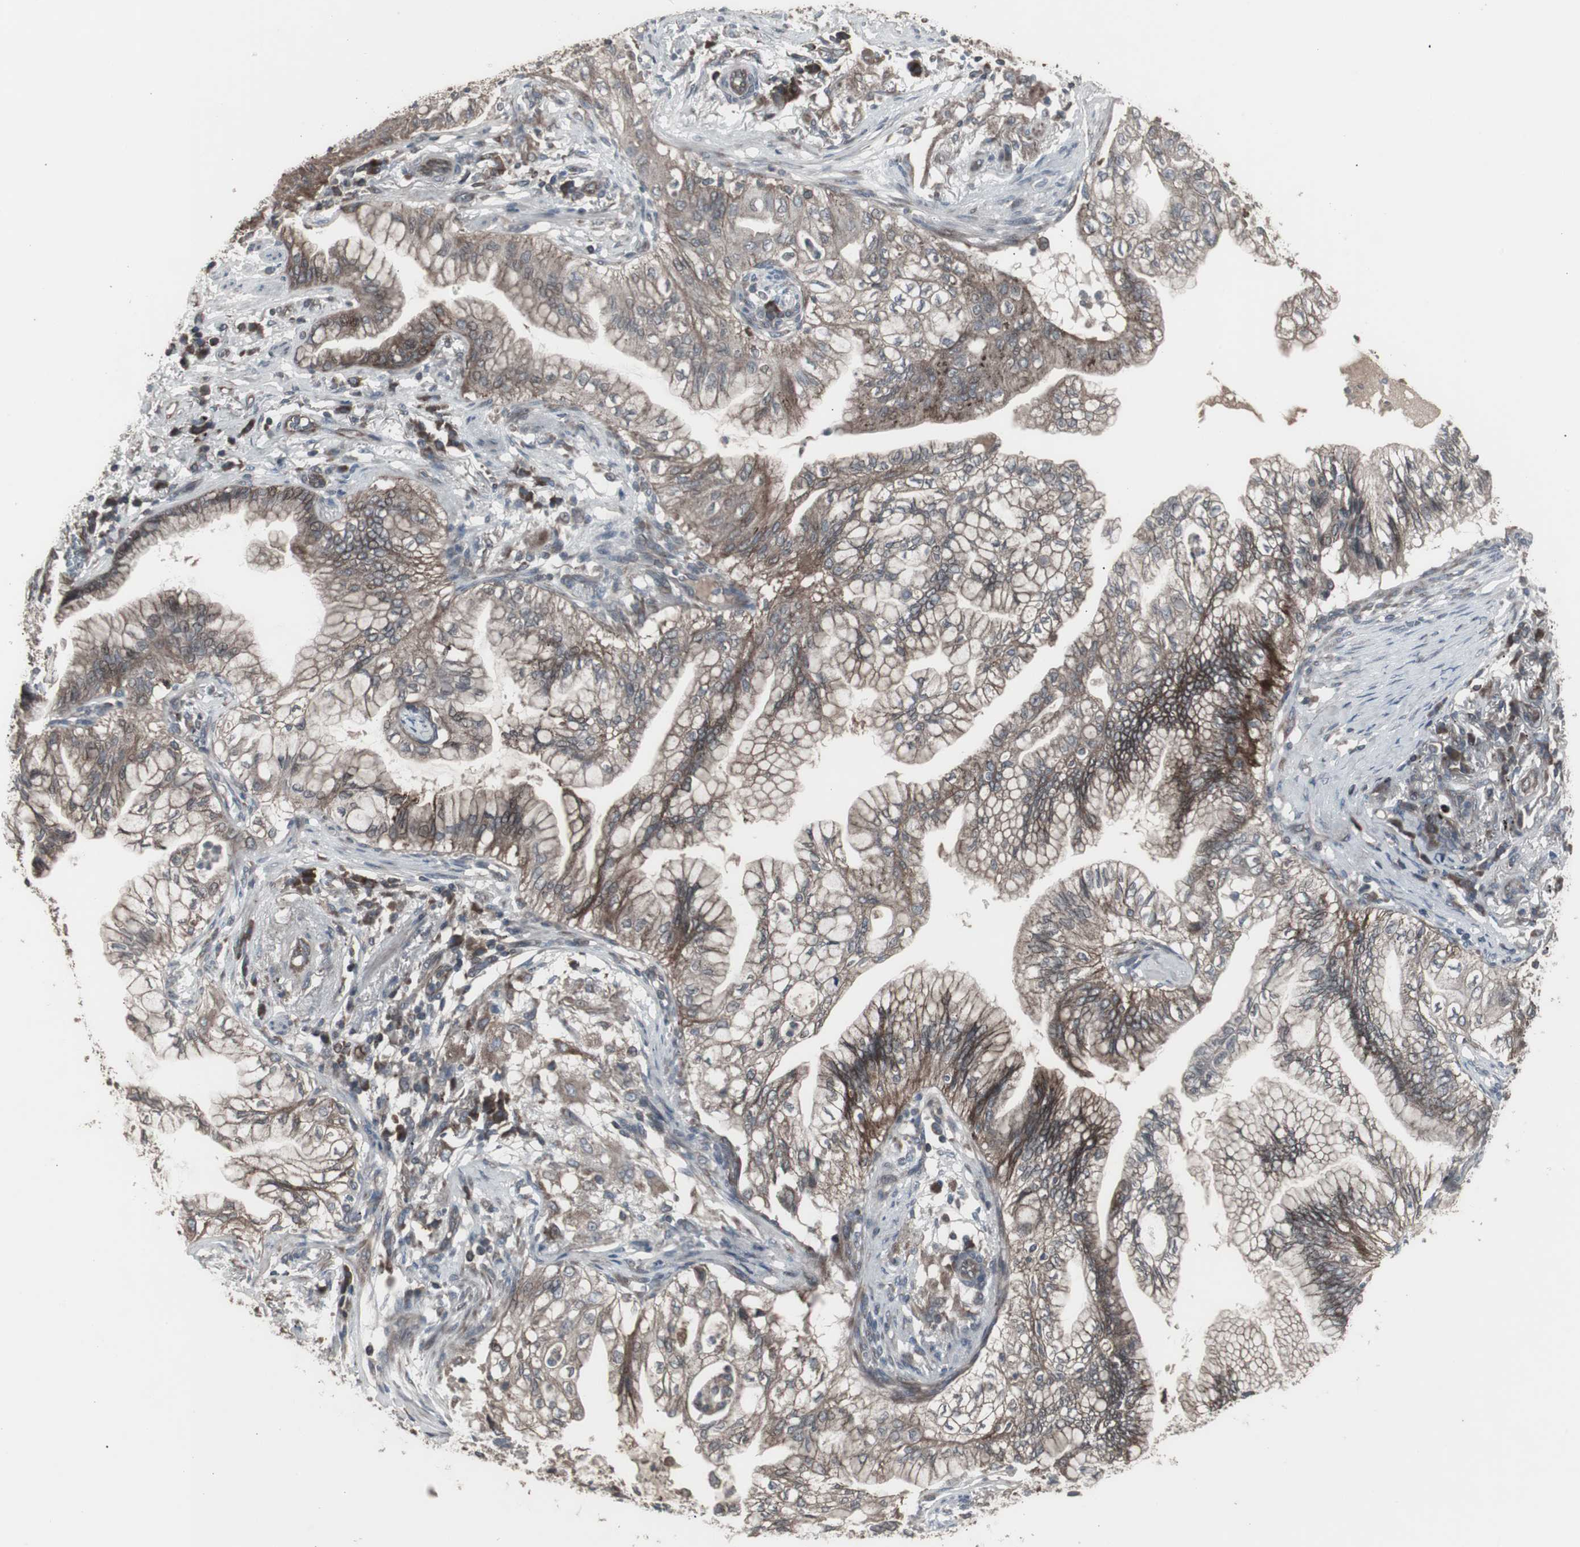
{"staining": {"intensity": "weak", "quantity": "25%-75%", "location": "cytoplasmic/membranous"}, "tissue": "lung cancer", "cell_type": "Tumor cells", "image_type": "cancer", "snomed": [{"axis": "morphology", "description": "Adenocarcinoma, NOS"}, {"axis": "topography", "description": "Lung"}], "caption": "A brown stain labels weak cytoplasmic/membranous expression of a protein in lung cancer tumor cells.", "gene": "SSTR2", "patient": {"sex": "female", "age": 70}}